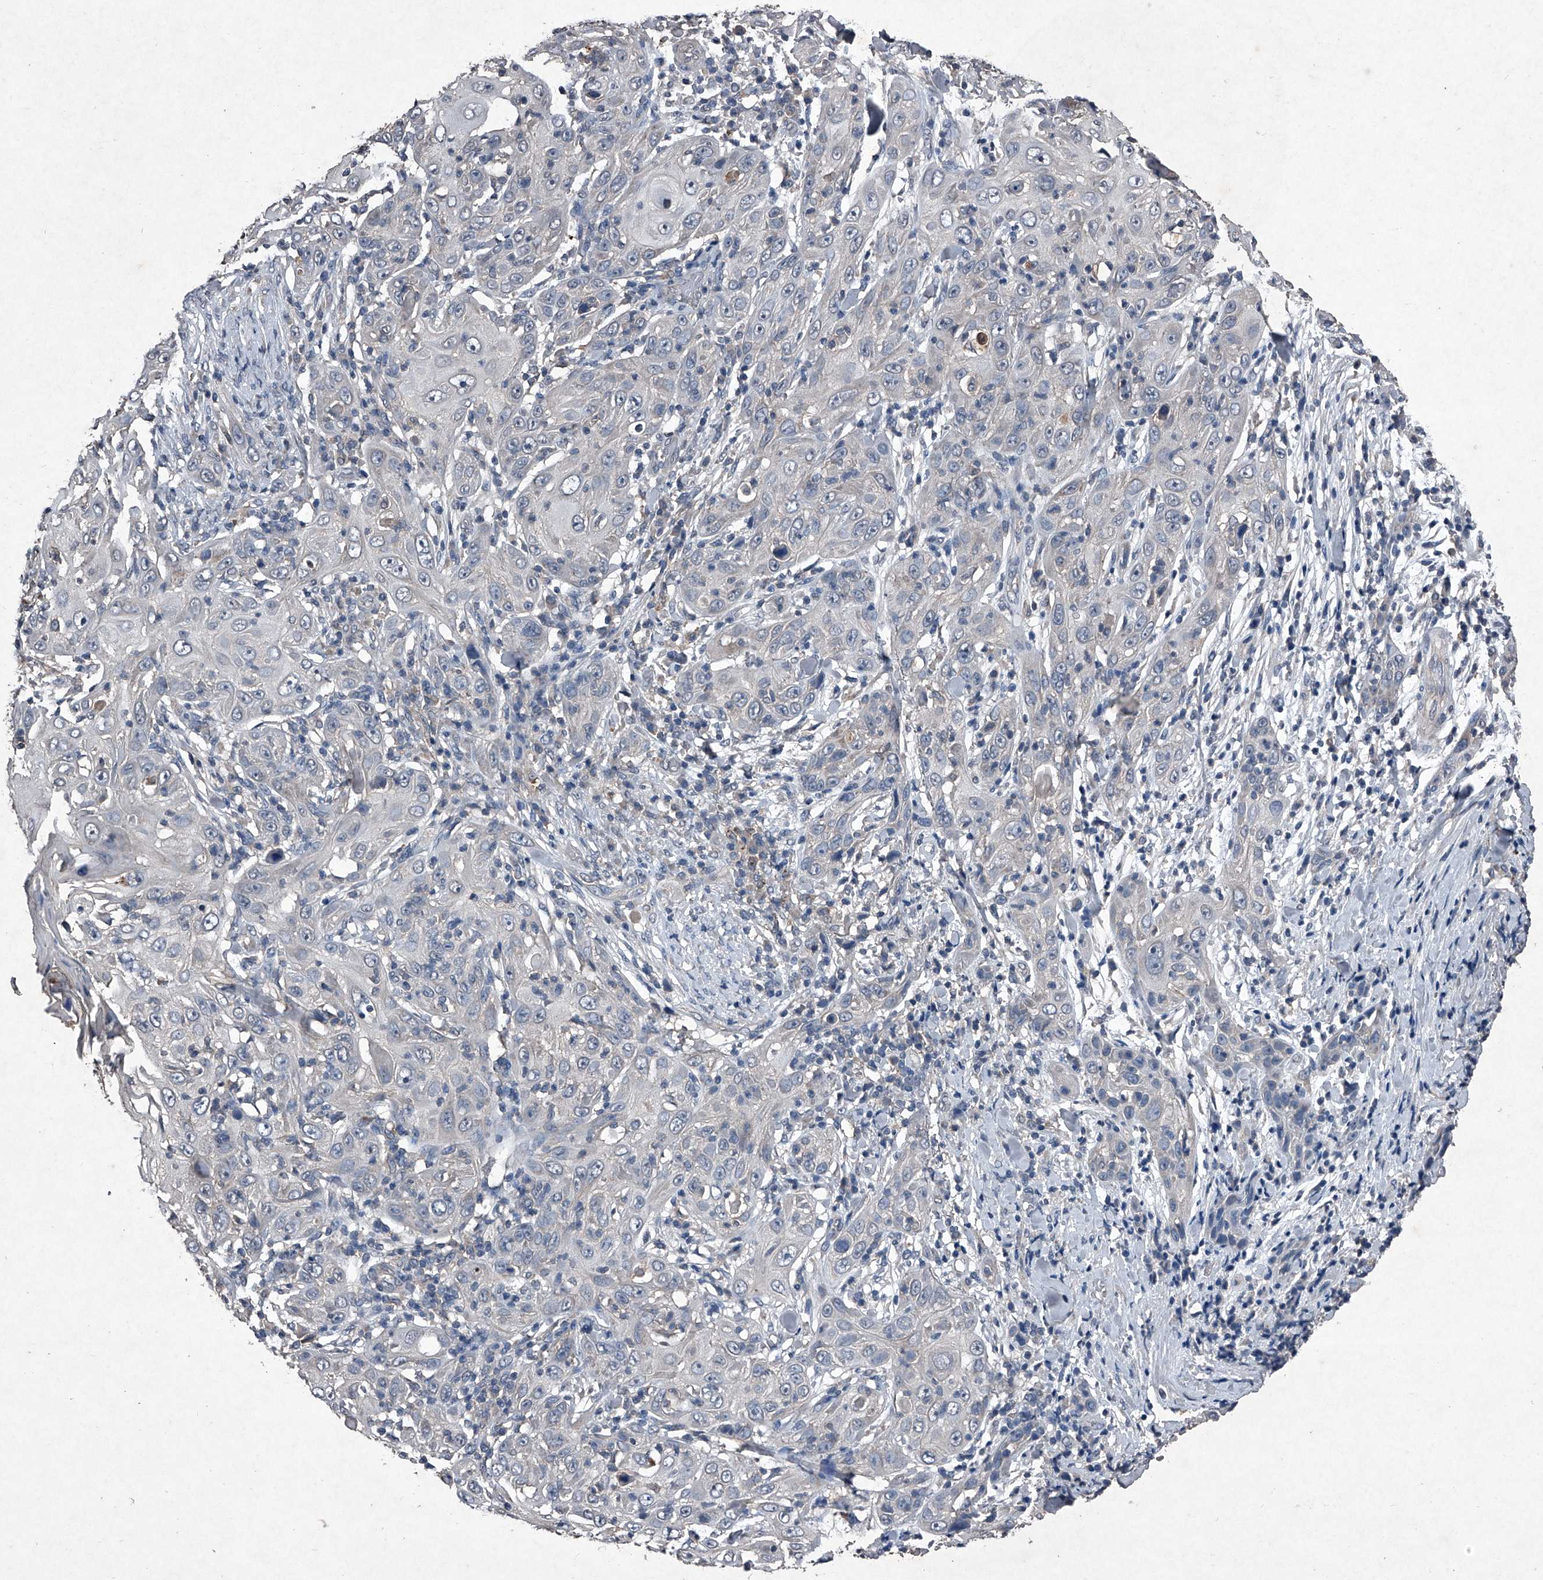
{"staining": {"intensity": "negative", "quantity": "none", "location": "none"}, "tissue": "skin cancer", "cell_type": "Tumor cells", "image_type": "cancer", "snomed": [{"axis": "morphology", "description": "Squamous cell carcinoma, NOS"}, {"axis": "topography", "description": "Skin"}], "caption": "High magnification brightfield microscopy of skin cancer (squamous cell carcinoma) stained with DAB (brown) and counterstained with hematoxylin (blue): tumor cells show no significant positivity. The staining is performed using DAB brown chromogen with nuclei counter-stained in using hematoxylin.", "gene": "MAPKAP1", "patient": {"sex": "female", "age": 88}}